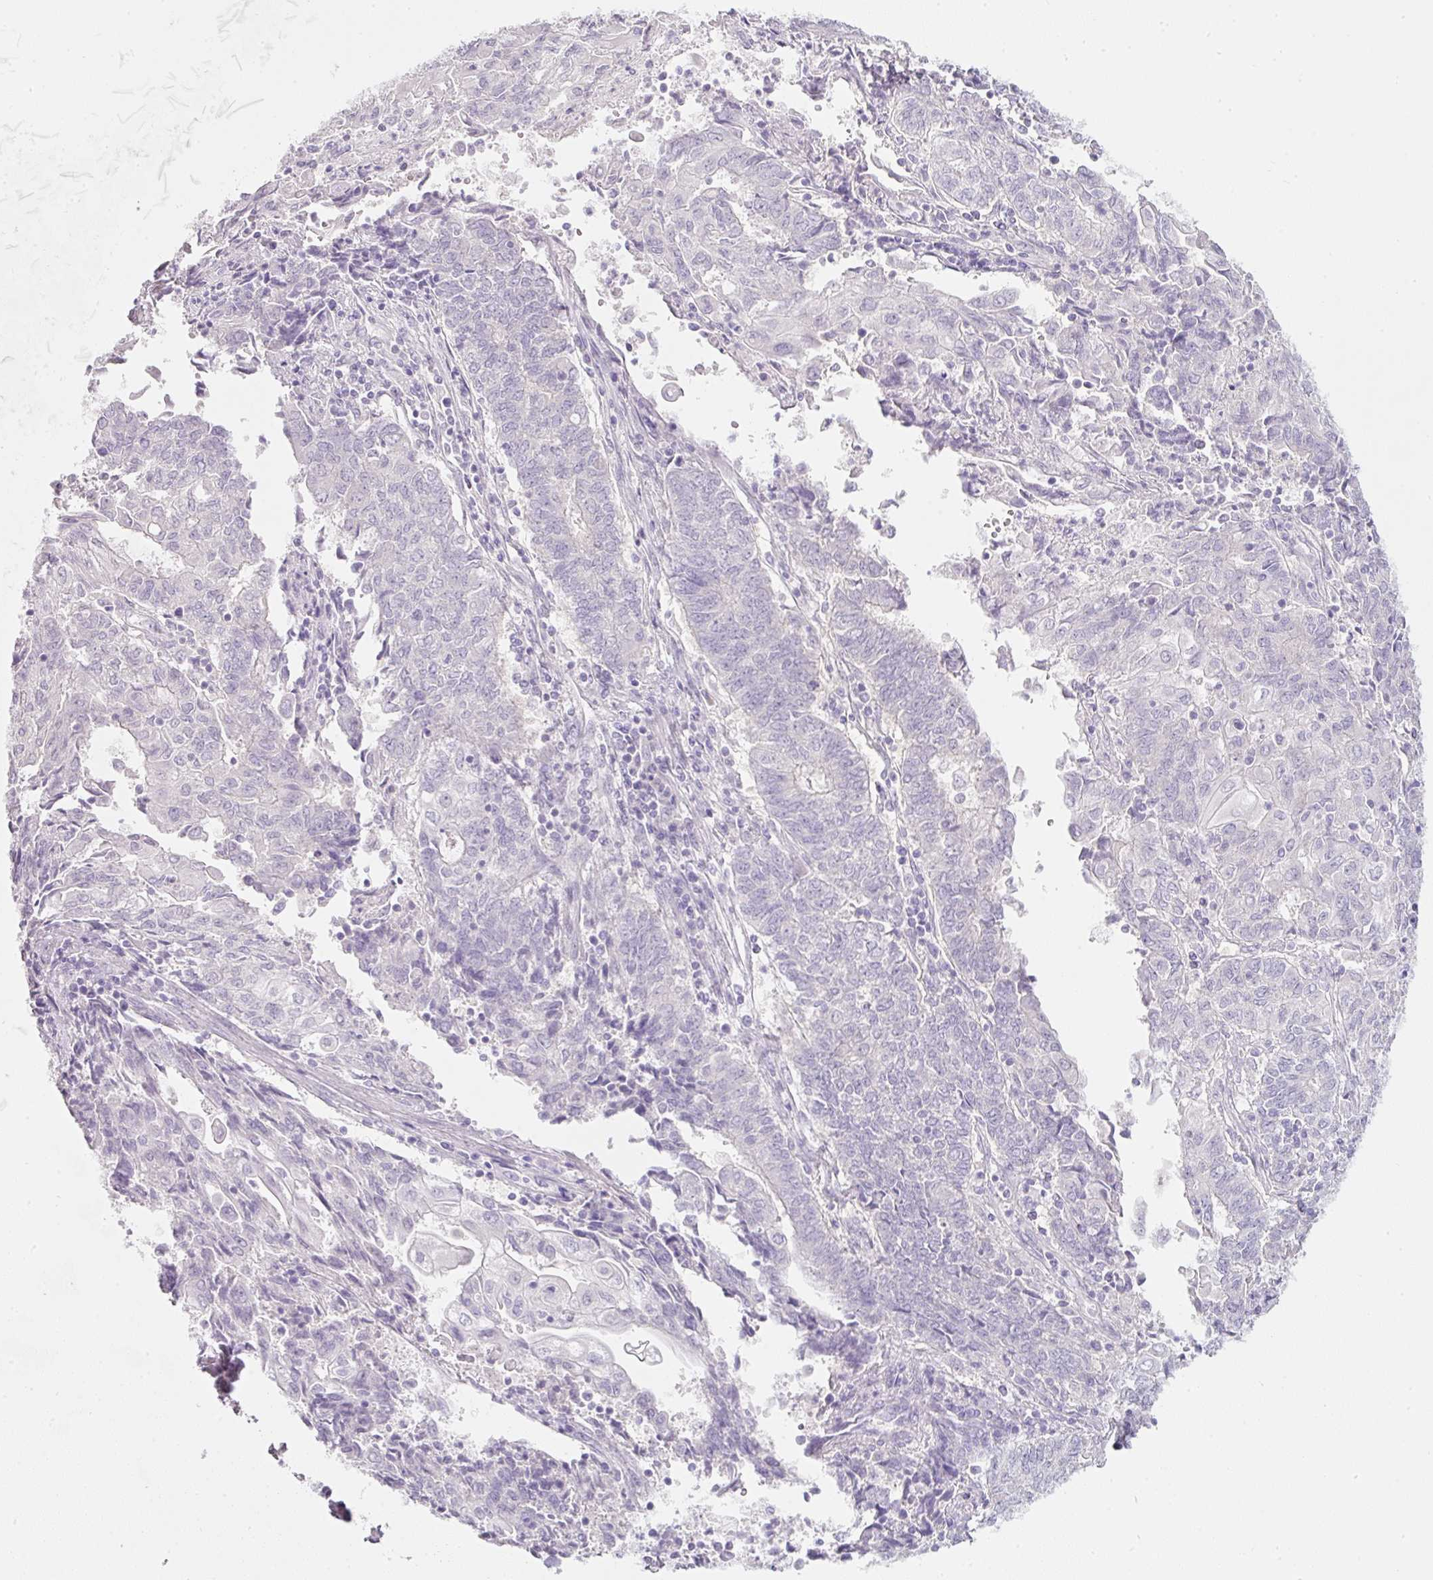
{"staining": {"intensity": "negative", "quantity": "none", "location": "none"}, "tissue": "endometrial cancer", "cell_type": "Tumor cells", "image_type": "cancer", "snomed": [{"axis": "morphology", "description": "Adenocarcinoma, NOS"}, {"axis": "topography", "description": "Endometrium"}], "caption": "Protein analysis of endometrial cancer (adenocarcinoma) shows no significant expression in tumor cells.", "gene": "SLC2A2", "patient": {"sex": "female", "age": 54}}